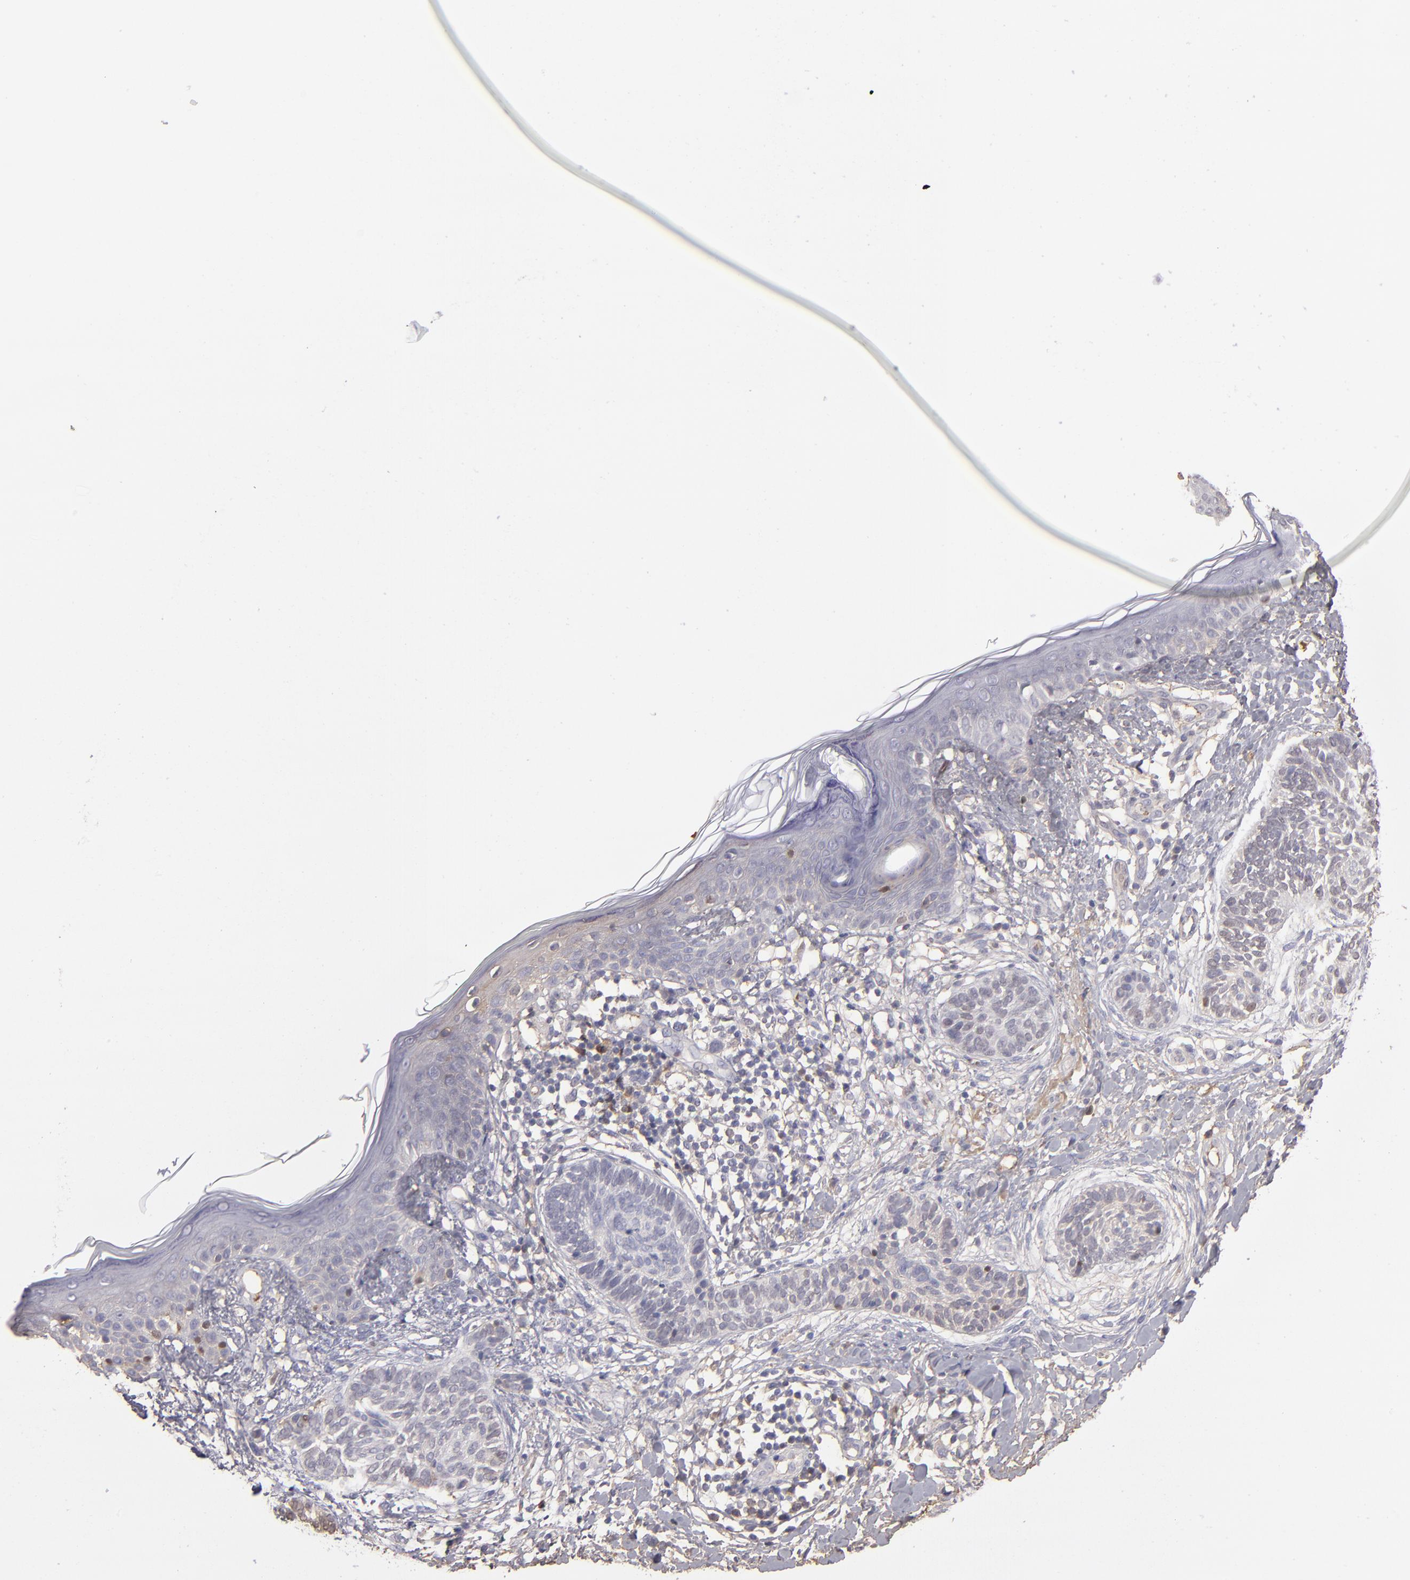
{"staining": {"intensity": "negative", "quantity": "none", "location": "none"}, "tissue": "skin cancer", "cell_type": "Tumor cells", "image_type": "cancer", "snomed": [{"axis": "morphology", "description": "Normal tissue, NOS"}, {"axis": "morphology", "description": "Basal cell carcinoma"}, {"axis": "topography", "description": "Skin"}], "caption": "Immunohistochemistry histopathology image of human basal cell carcinoma (skin) stained for a protein (brown), which shows no staining in tumor cells.", "gene": "ABCC4", "patient": {"sex": "male", "age": 63}}